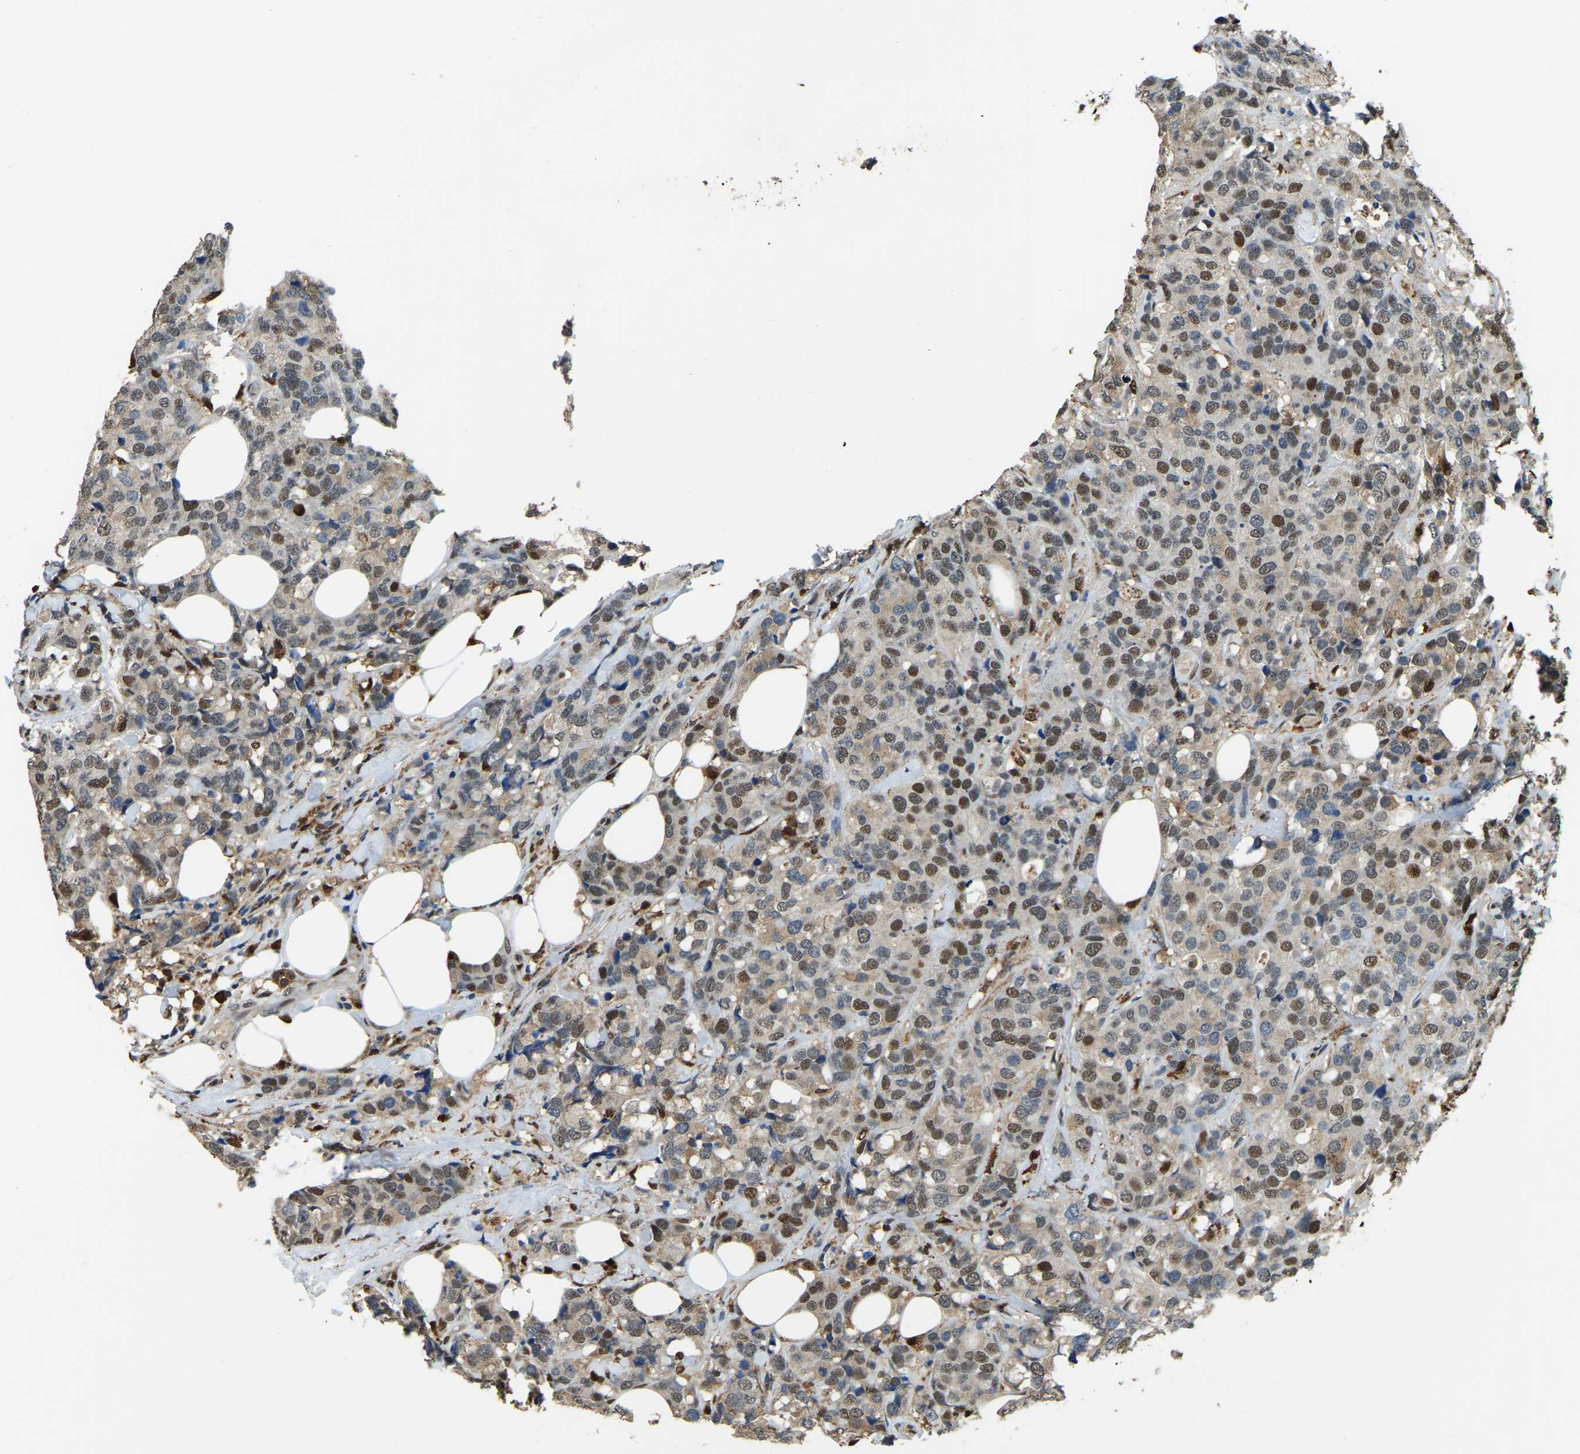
{"staining": {"intensity": "moderate", "quantity": ">75%", "location": "cytoplasmic/membranous,nuclear"}, "tissue": "breast cancer", "cell_type": "Tumor cells", "image_type": "cancer", "snomed": [{"axis": "morphology", "description": "Lobular carcinoma"}, {"axis": "topography", "description": "Breast"}], "caption": "Human breast cancer (lobular carcinoma) stained for a protein (brown) exhibits moderate cytoplasmic/membranous and nuclear positive positivity in about >75% of tumor cells.", "gene": "NANS", "patient": {"sex": "female", "age": 59}}